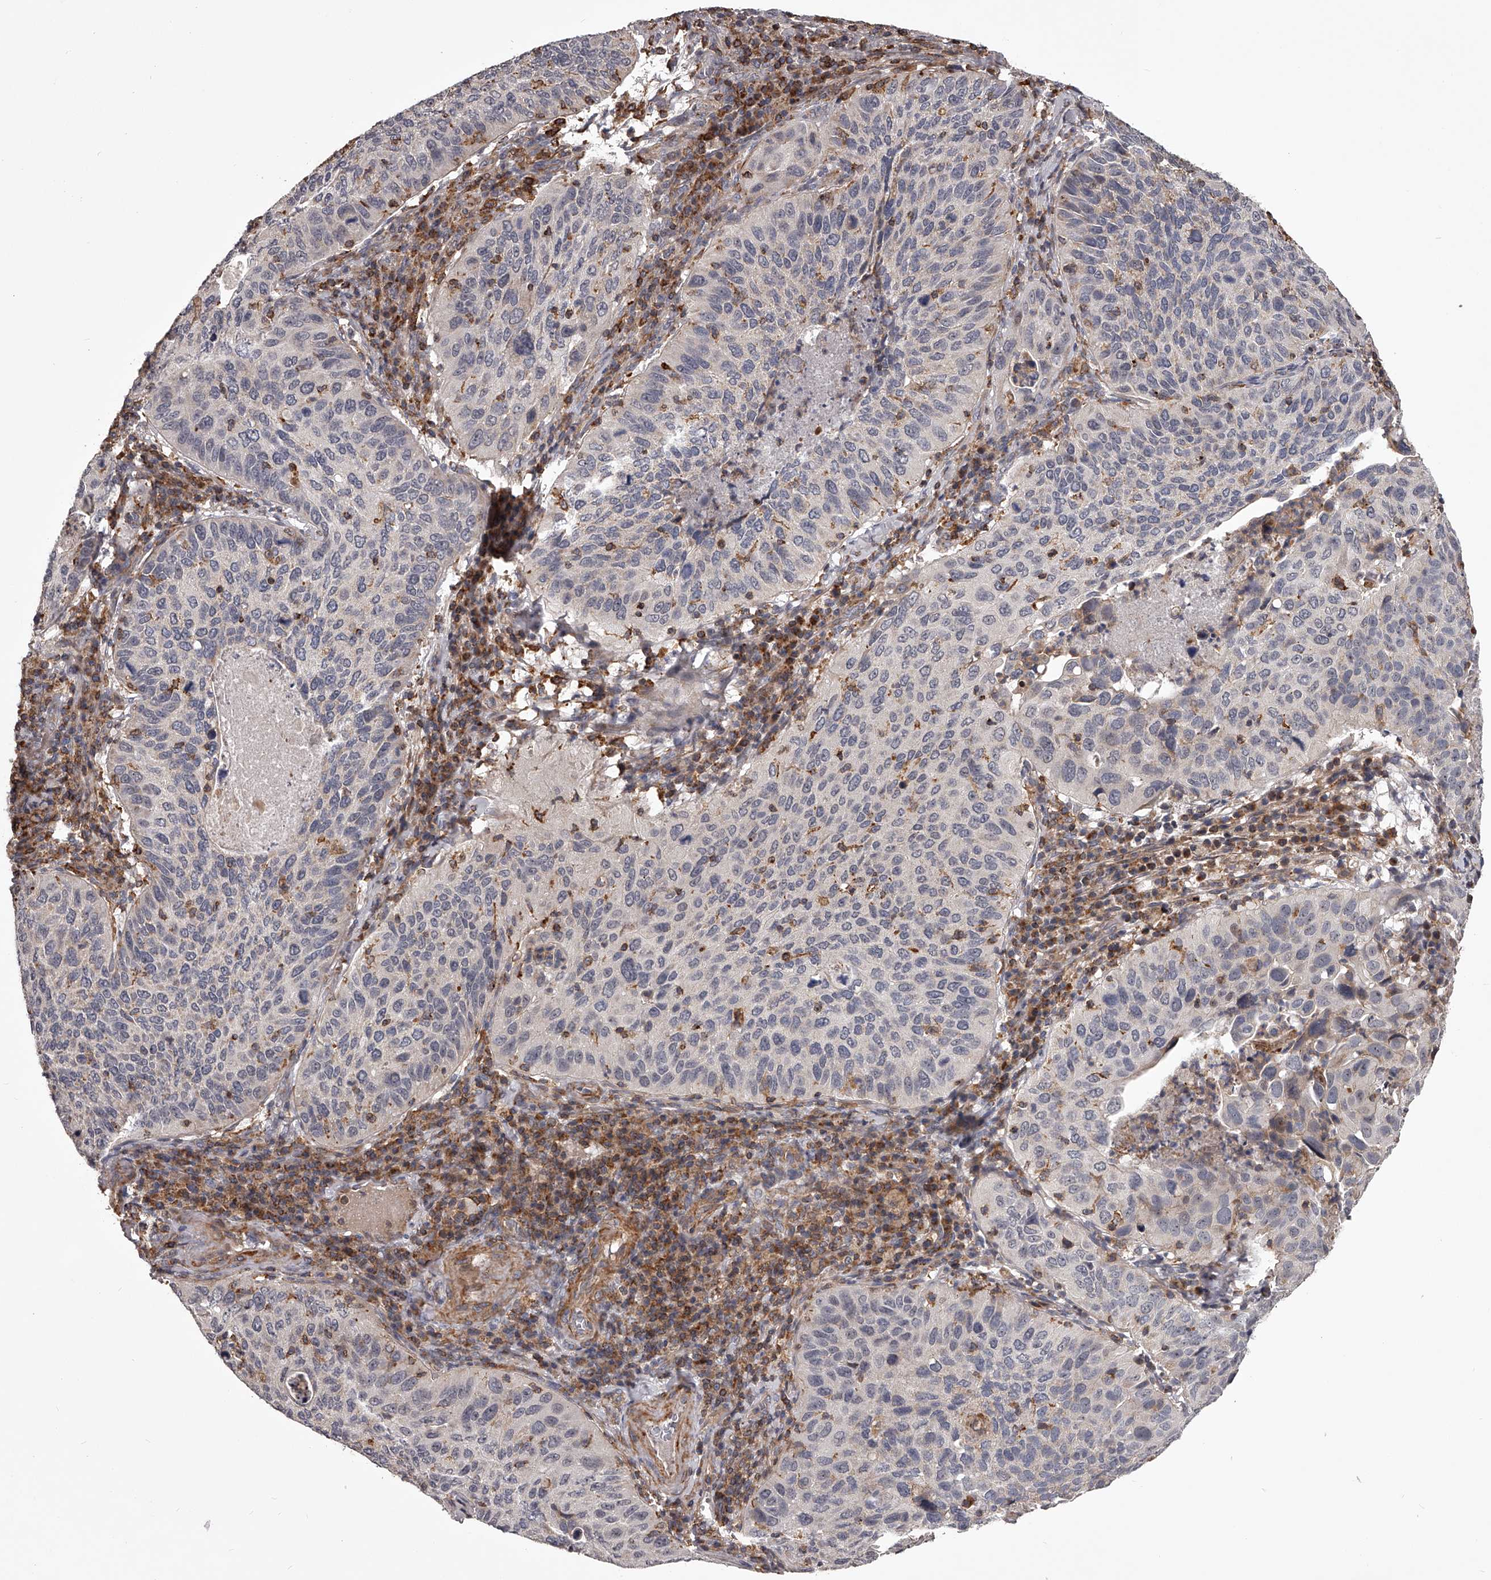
{"staining": {"intensity": "negative", "quantity": "none", "location": "none"}, "tissue": "cervical cancer", "cell_type": "Tumor cells", "image_type": "cancer", "snomed": [{"axis": "morphology", "description": "Squamous cell carcinoma, NOS"}, {"axis": "topography", "description": "Cervix"}], "caption": "An IHC image of cervical cancer is shown. There is no staining in tumor cells of cervical cancer. (DAB IHC visualized using brightfield microscopy, high magnification).", "gene": "RRP36", "patient": {"sex": "female", "age": 38}}